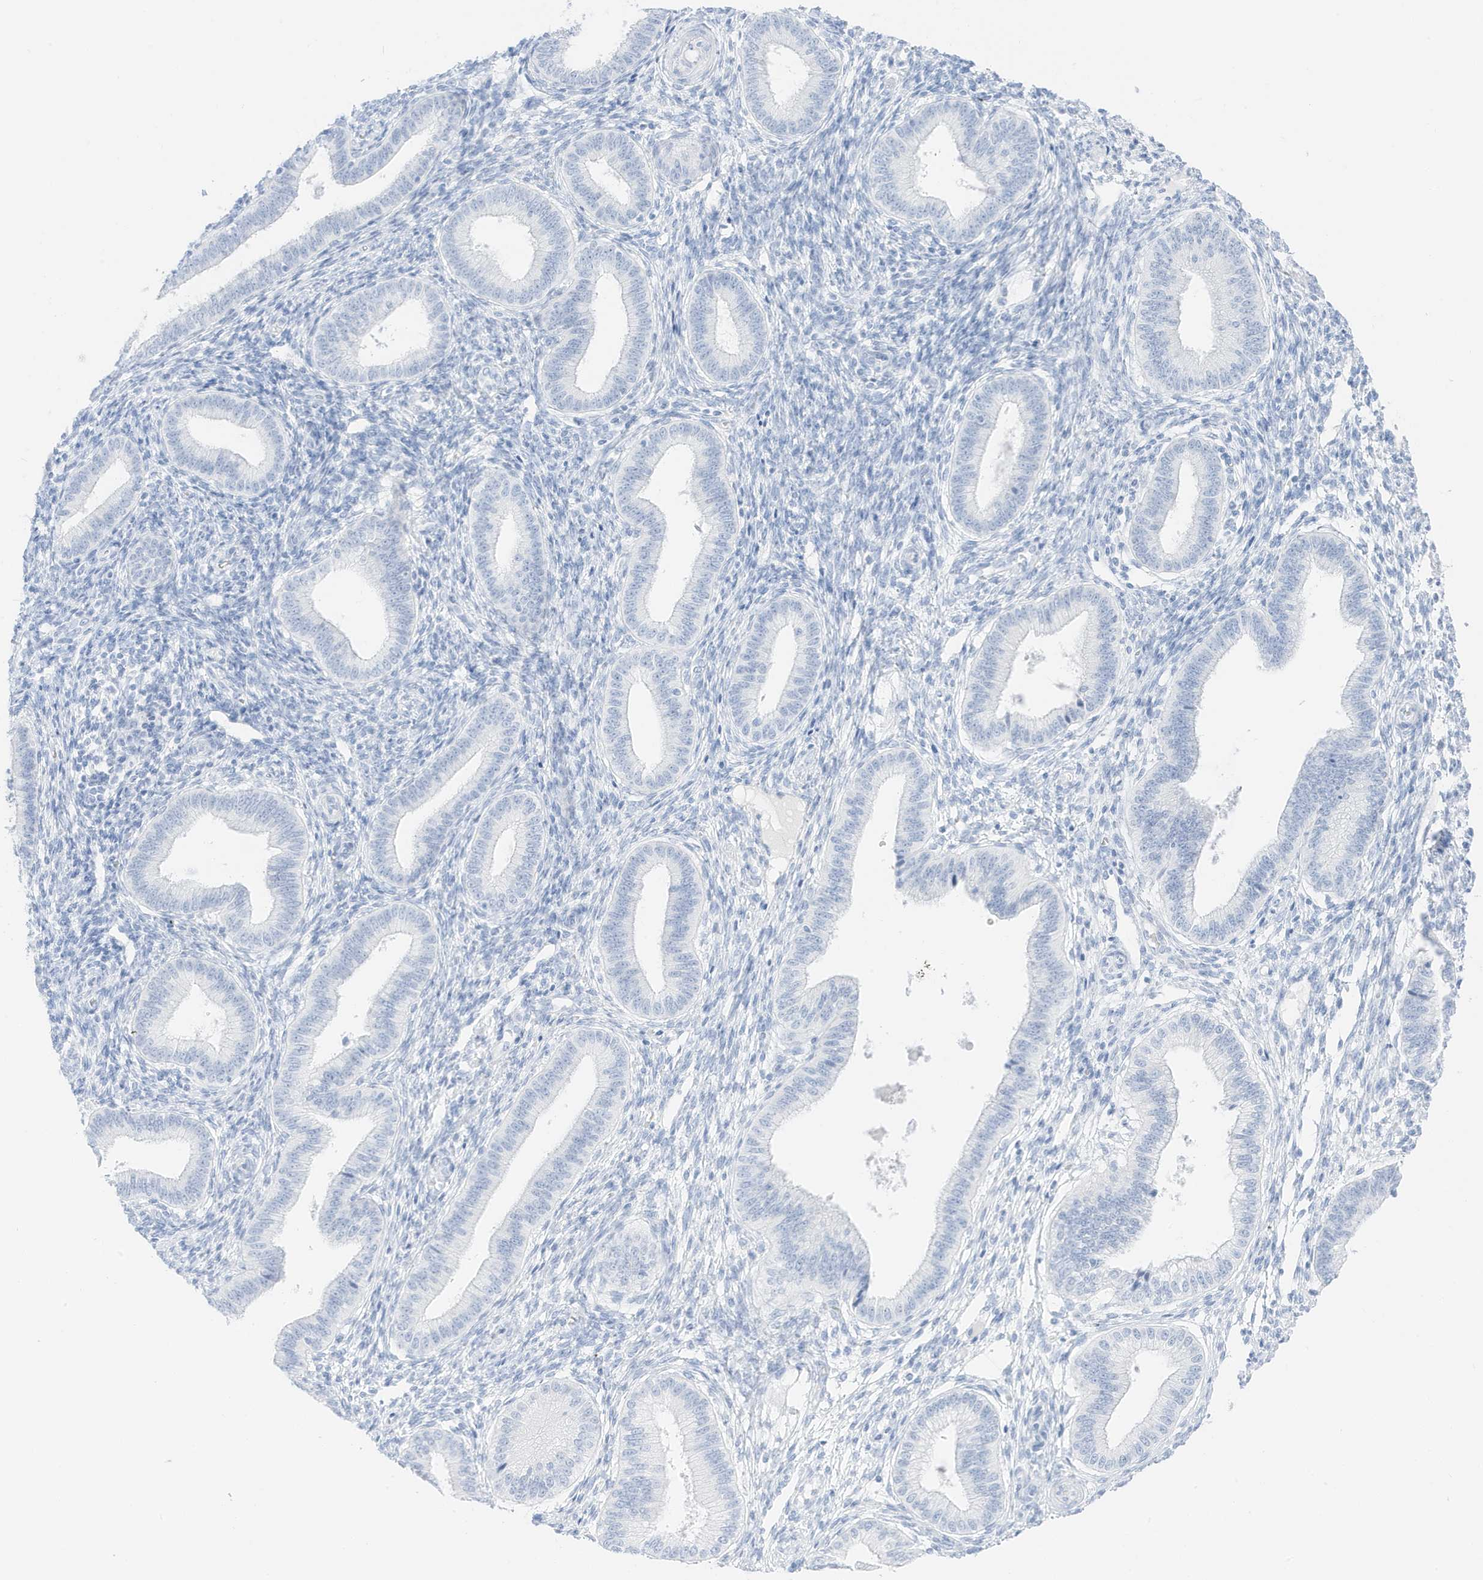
{"staining": {"intensity": "negative", "quantity": "none", "location": "none"}, "tissue": "endometrium", "cell_type": "Cells in endometrial stroma", "image_type": "normal", "snomed": [{"axis": "morphology", "description": "Normal tissue, NOS"}, {"axis": "topography", "description": "Endometrium"}], "caption": "High power microscopy image of an IHC image of unremarkable endometrium, revealing no significant expression in cells in endometrial stroma.", "gene": "SLC22A13", "patient": {"sex": "female", "age": 39}}